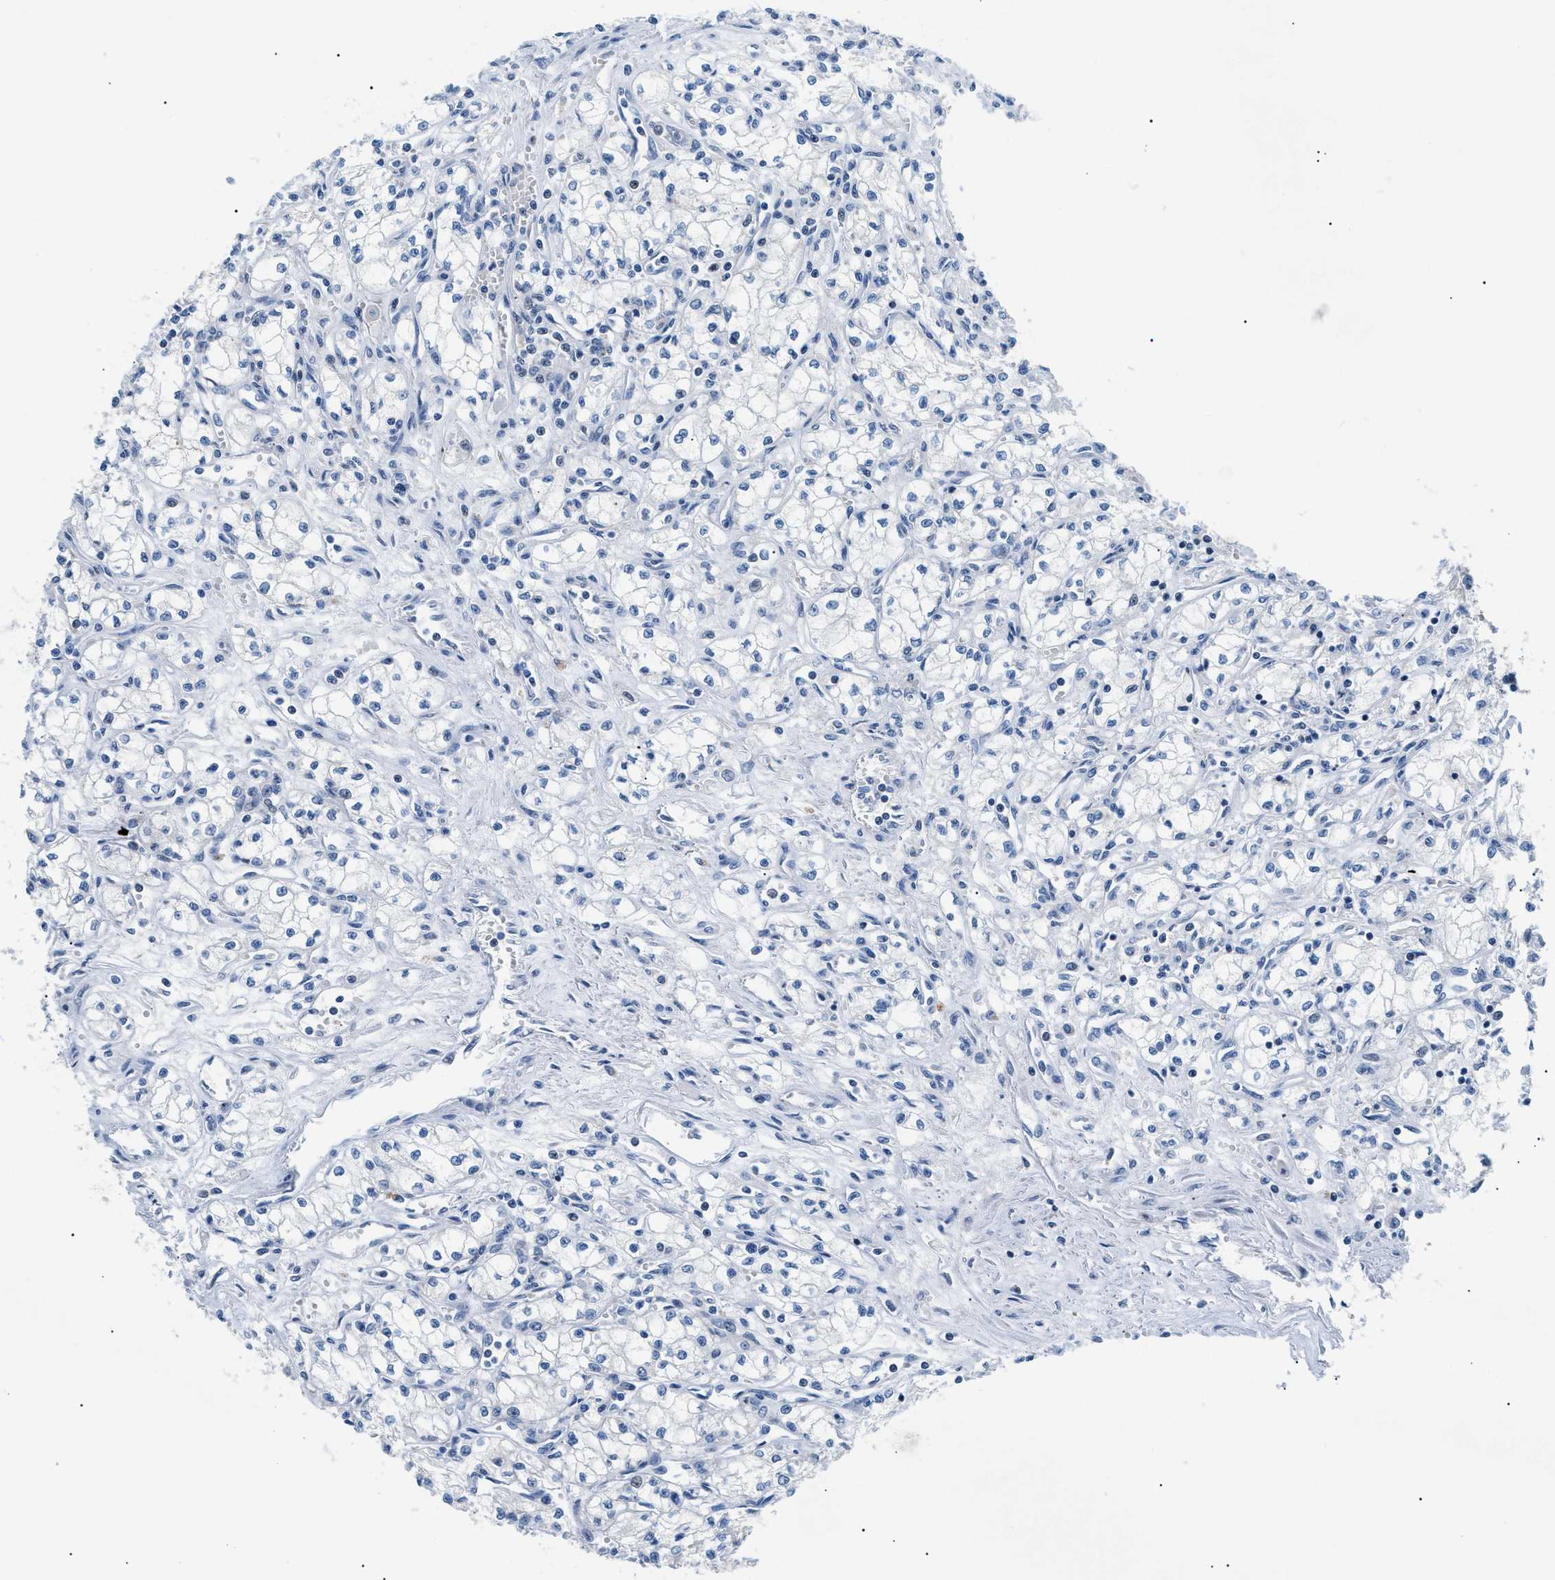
{"staining": {"intensity": "negative", "quantity": "none", "location": "none"}, "tissue": "renal cancer", "cell_type": "Tumor cells", "image_type": "cancer", "snomed": [{"axis": "morphology", "description": "Normal tissue, NOS"}, {"axis": "morphology", "description": "Adenocarcinoma, NOS"}, {"axis": "topography", "description": "Kidney"}], "caption": "This is an IHC micrograph of human renal cancer. There is no positivity in tumor cells.", "gene": "SMARCC1", "patient": {"sex": "male", "age": 59}}